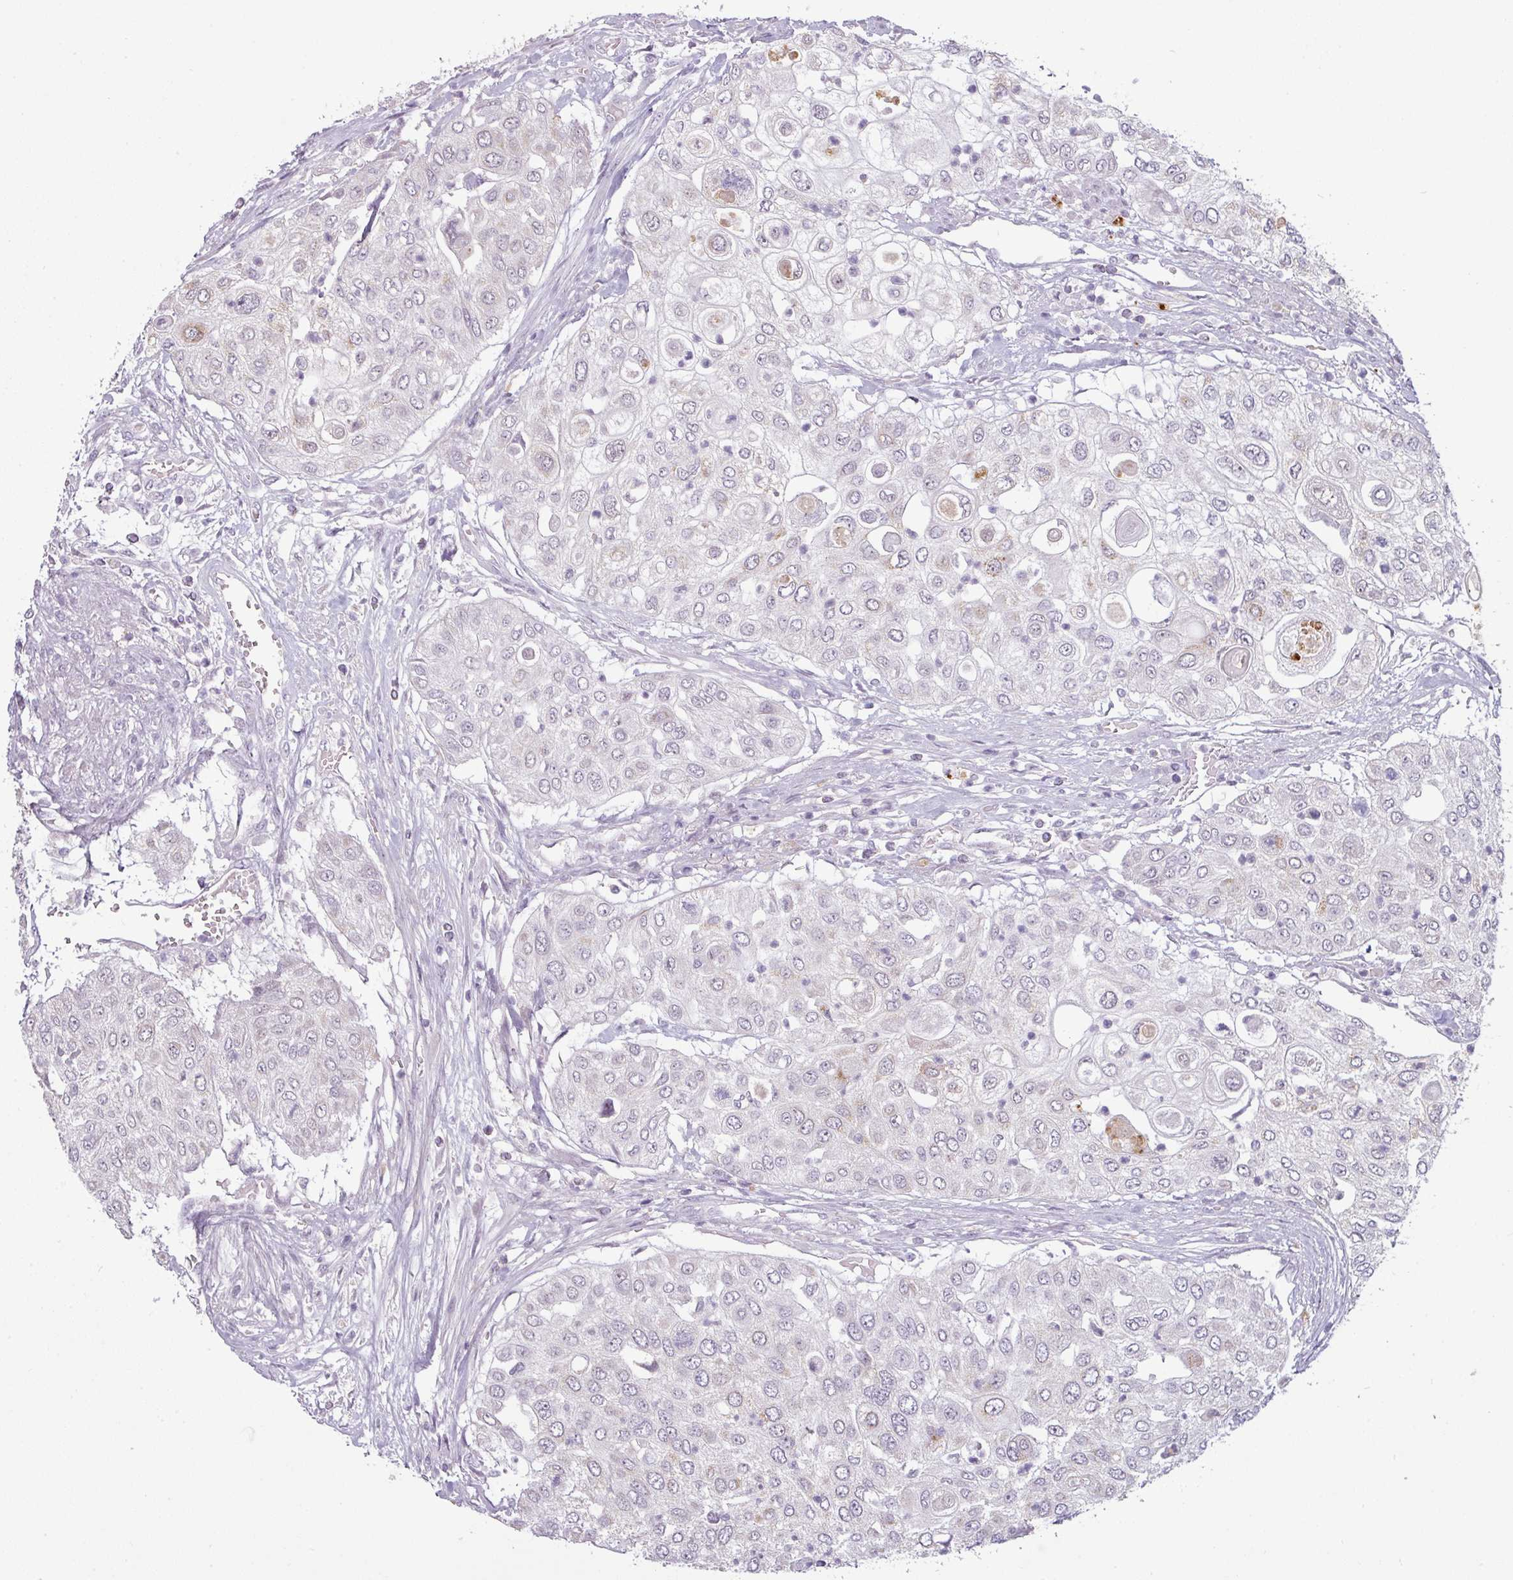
{"staining": {"intensity": "weak", "quantity": "<25%", "location": "cytoplasmic/membranous"}, "tissue": "urothelial cancer", "cell_type": "Tumor cells", "image_type": "cancer", "snomed": [{"axis": "morphology", "description": "Urothelial carcinoma, High grade"}, {"axis": "topography", "description": "Urinary bladder"}], "caption": "Immunohistochemistry of high-grade urothelial carcinoma displays no staining in tumor cells. (IHC, brightfield microscopy, high magnification).", "gene": "C2orf16", "patient": {"sex": "female", "age": 79}}